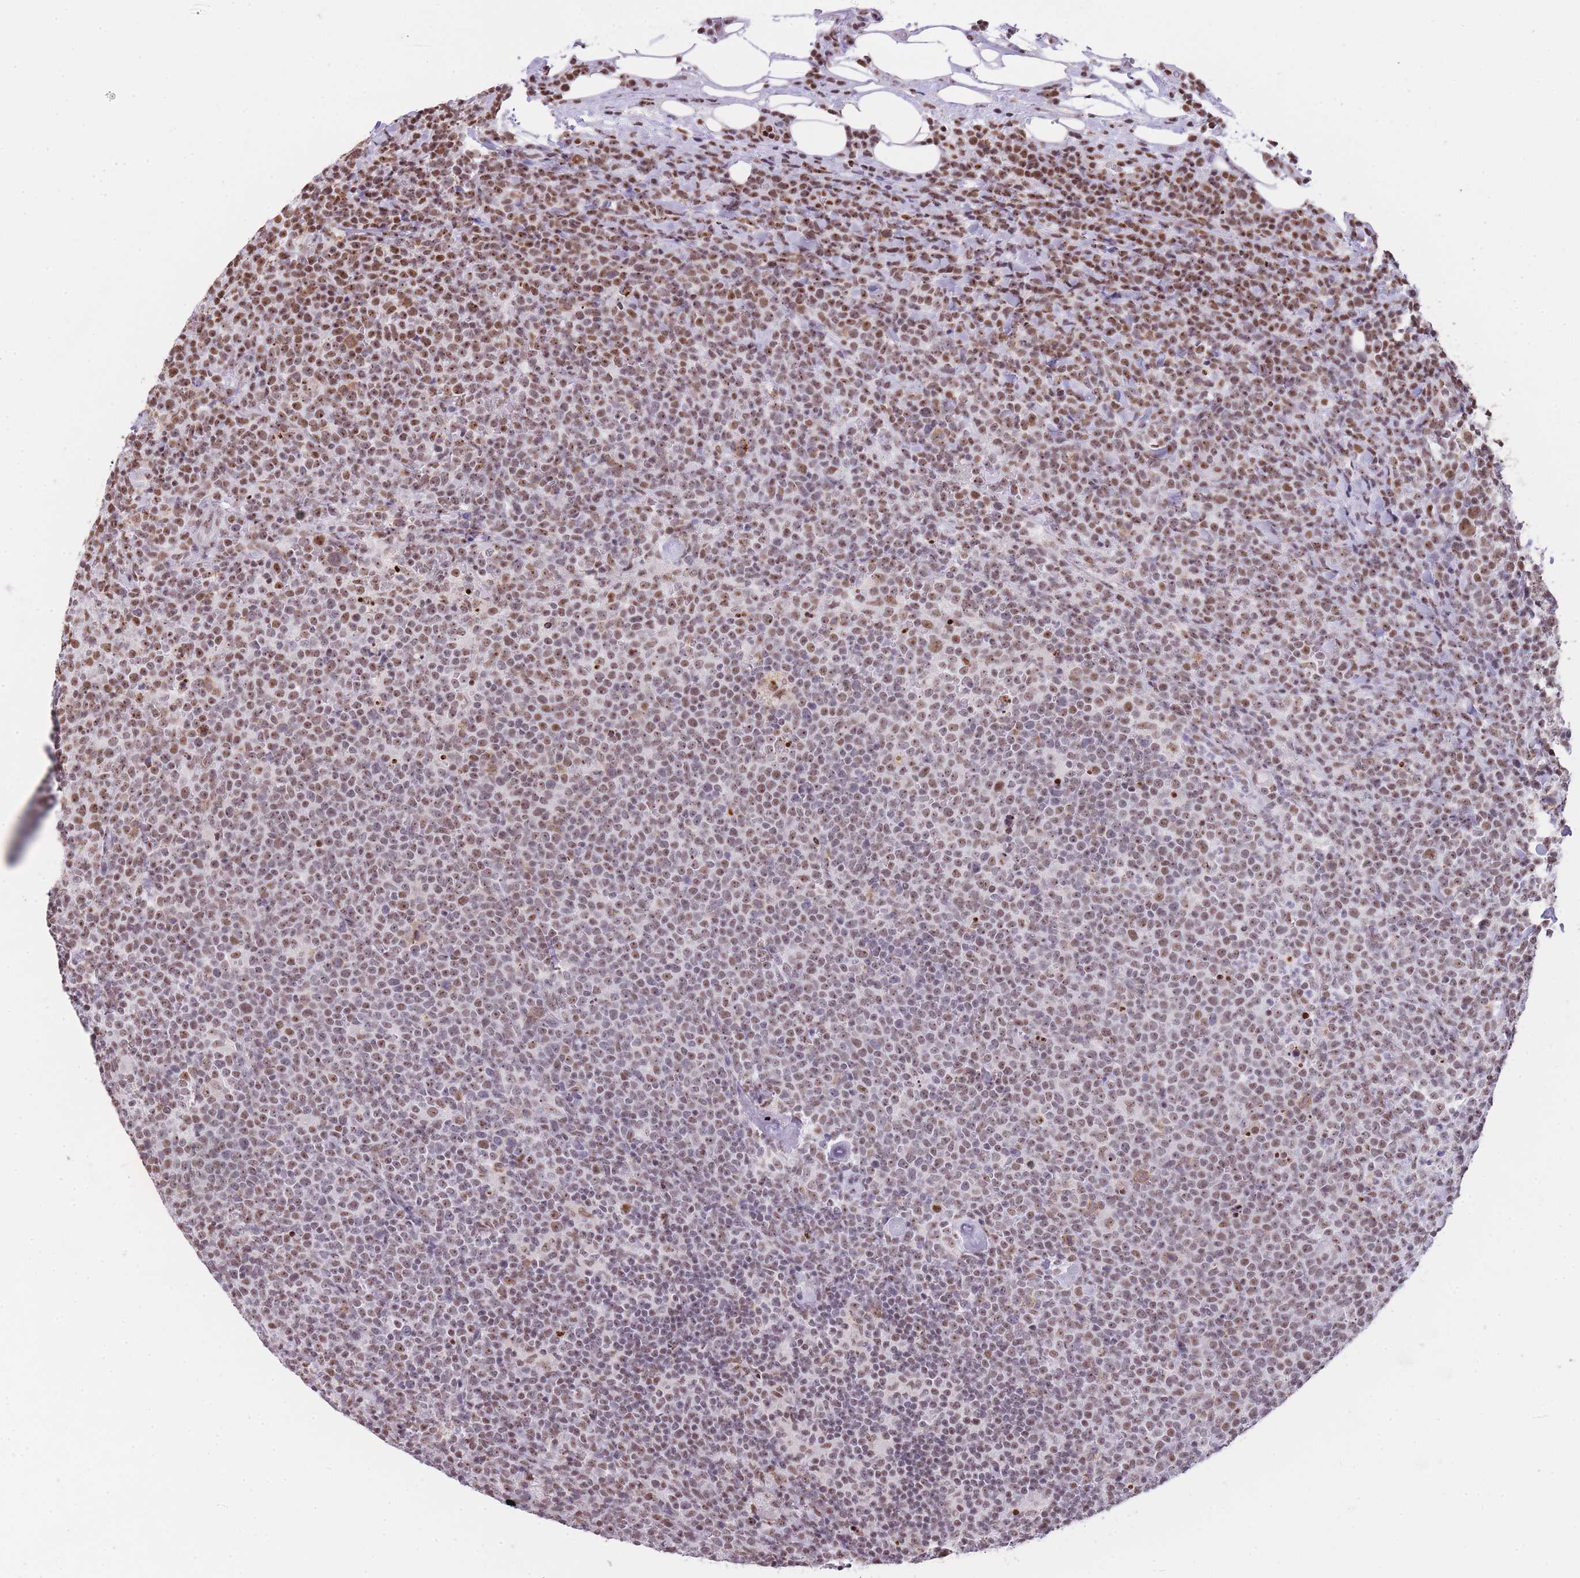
{"staining": {"intensity": "moderate", "quantity": ">75%", "location": "nuclear"}, "tissue": "lymphoma", "cell_type": "Tumor cells", "image_type": "cancer", "snomed": [{"axis": "morphology", "description": "Malignant lymphoma, non-Hodgkin's type, High grade"}, {"axis": "topography", "description": "Lymph node"}], "caption": "A high-resolution micrograph shows IHC staining of high-grade malignant lymphoma, non-Hodgkin's type, which exhibits moderate nuclear positivity in about >75% of tumor cells. The staining was performed using DAB to visualize the protein expression in brown, while the nuclei were stained in blue with hematoxylin (Magnification: 20x).", "gene": "EVC2", "patient": {"sex": "male", "age": 61}}